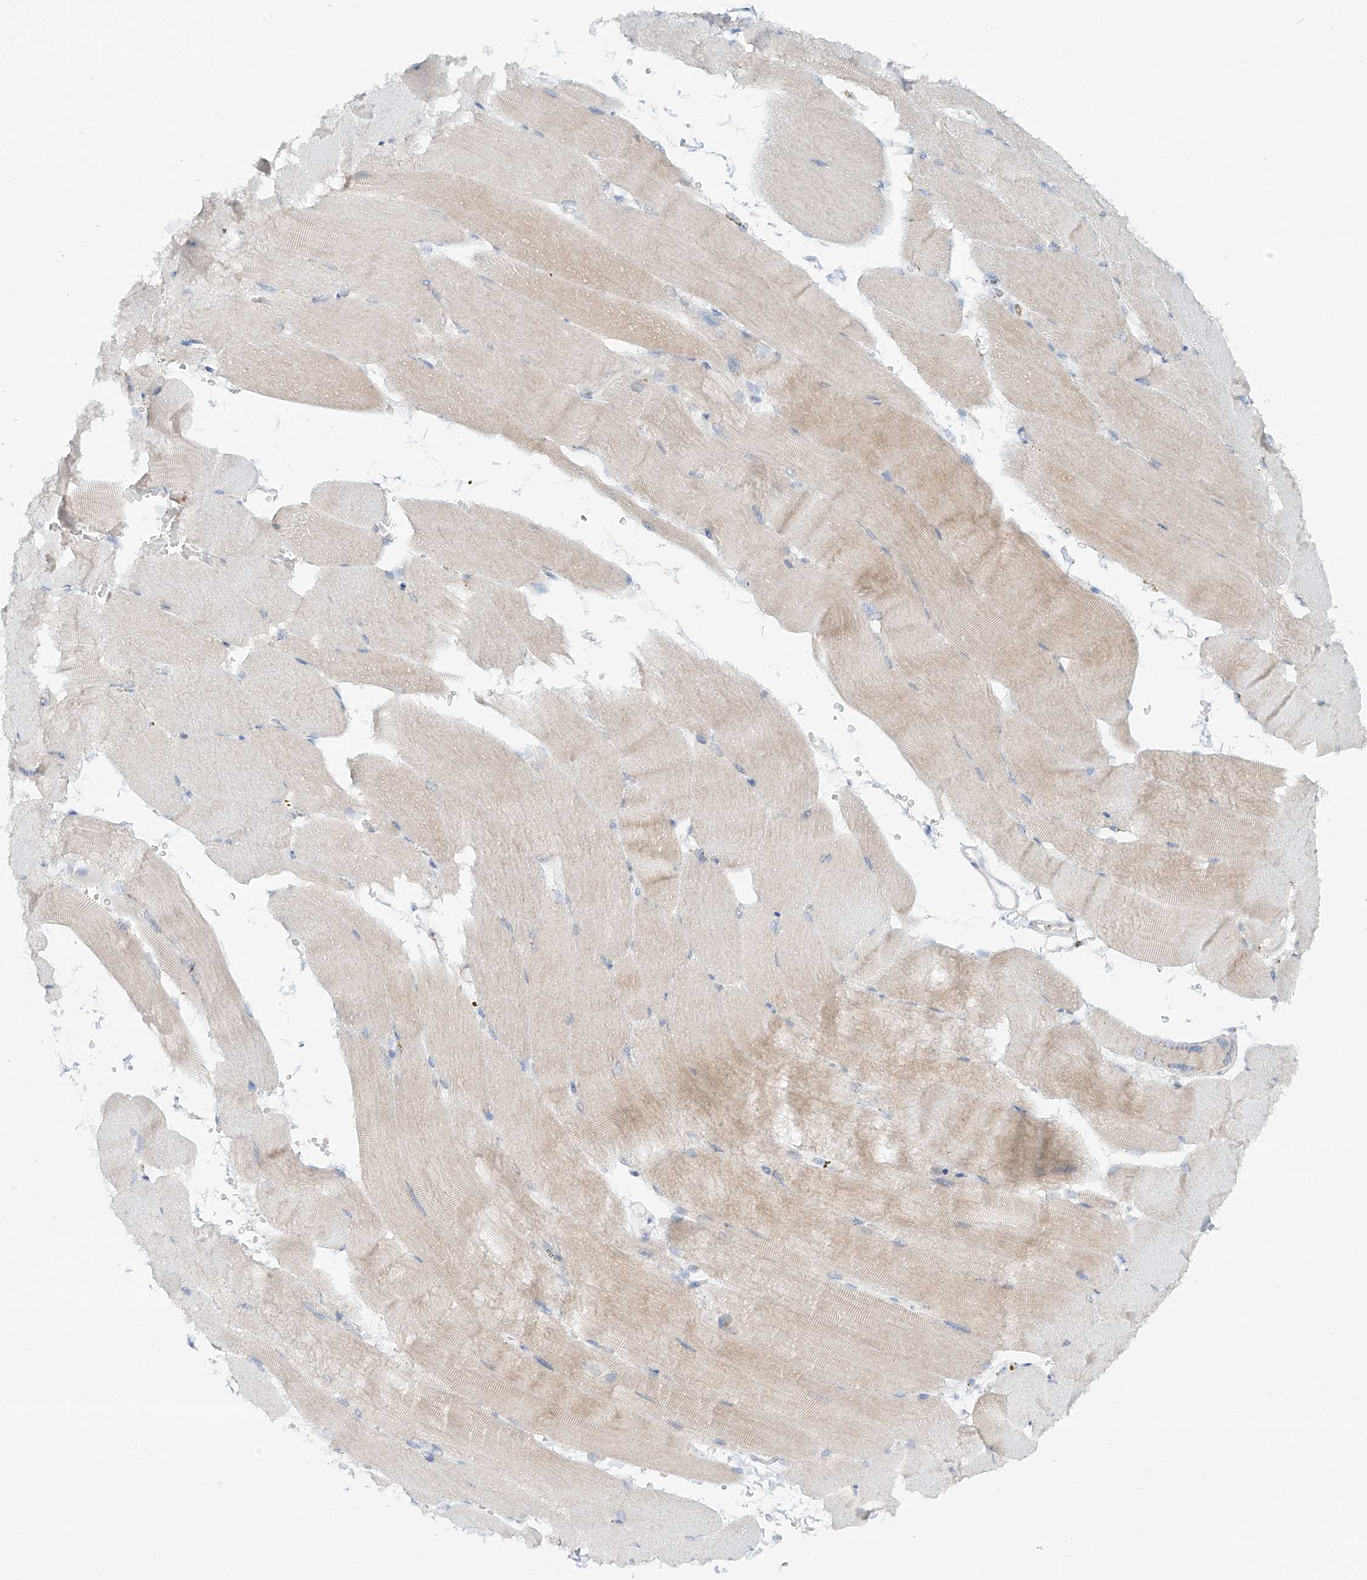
{"staining": {"intensity": "weak", "quantity": "25%-75%", "location": "cytoplasmic/membranous"}, "tissue": "skeletal muscle", "cell_type": "Myocytes", "image_type": "normal", "snomed": [{"axis": "morphology", "description": "Normal tissue, NOS"}, {"axis": "topography", "description": "Skeletal muscle"}, {"axis": "topography", "description": "Parathyroid gland"}], "caption": "About 25%-75% of myocytes in normal skeletal muscle display weak cytoplasmic/membranous protein expression as visualized by brown immunohistochemical staining.", "gene": "BSDC1", "patient": {"sex": "female", "age": 37}}